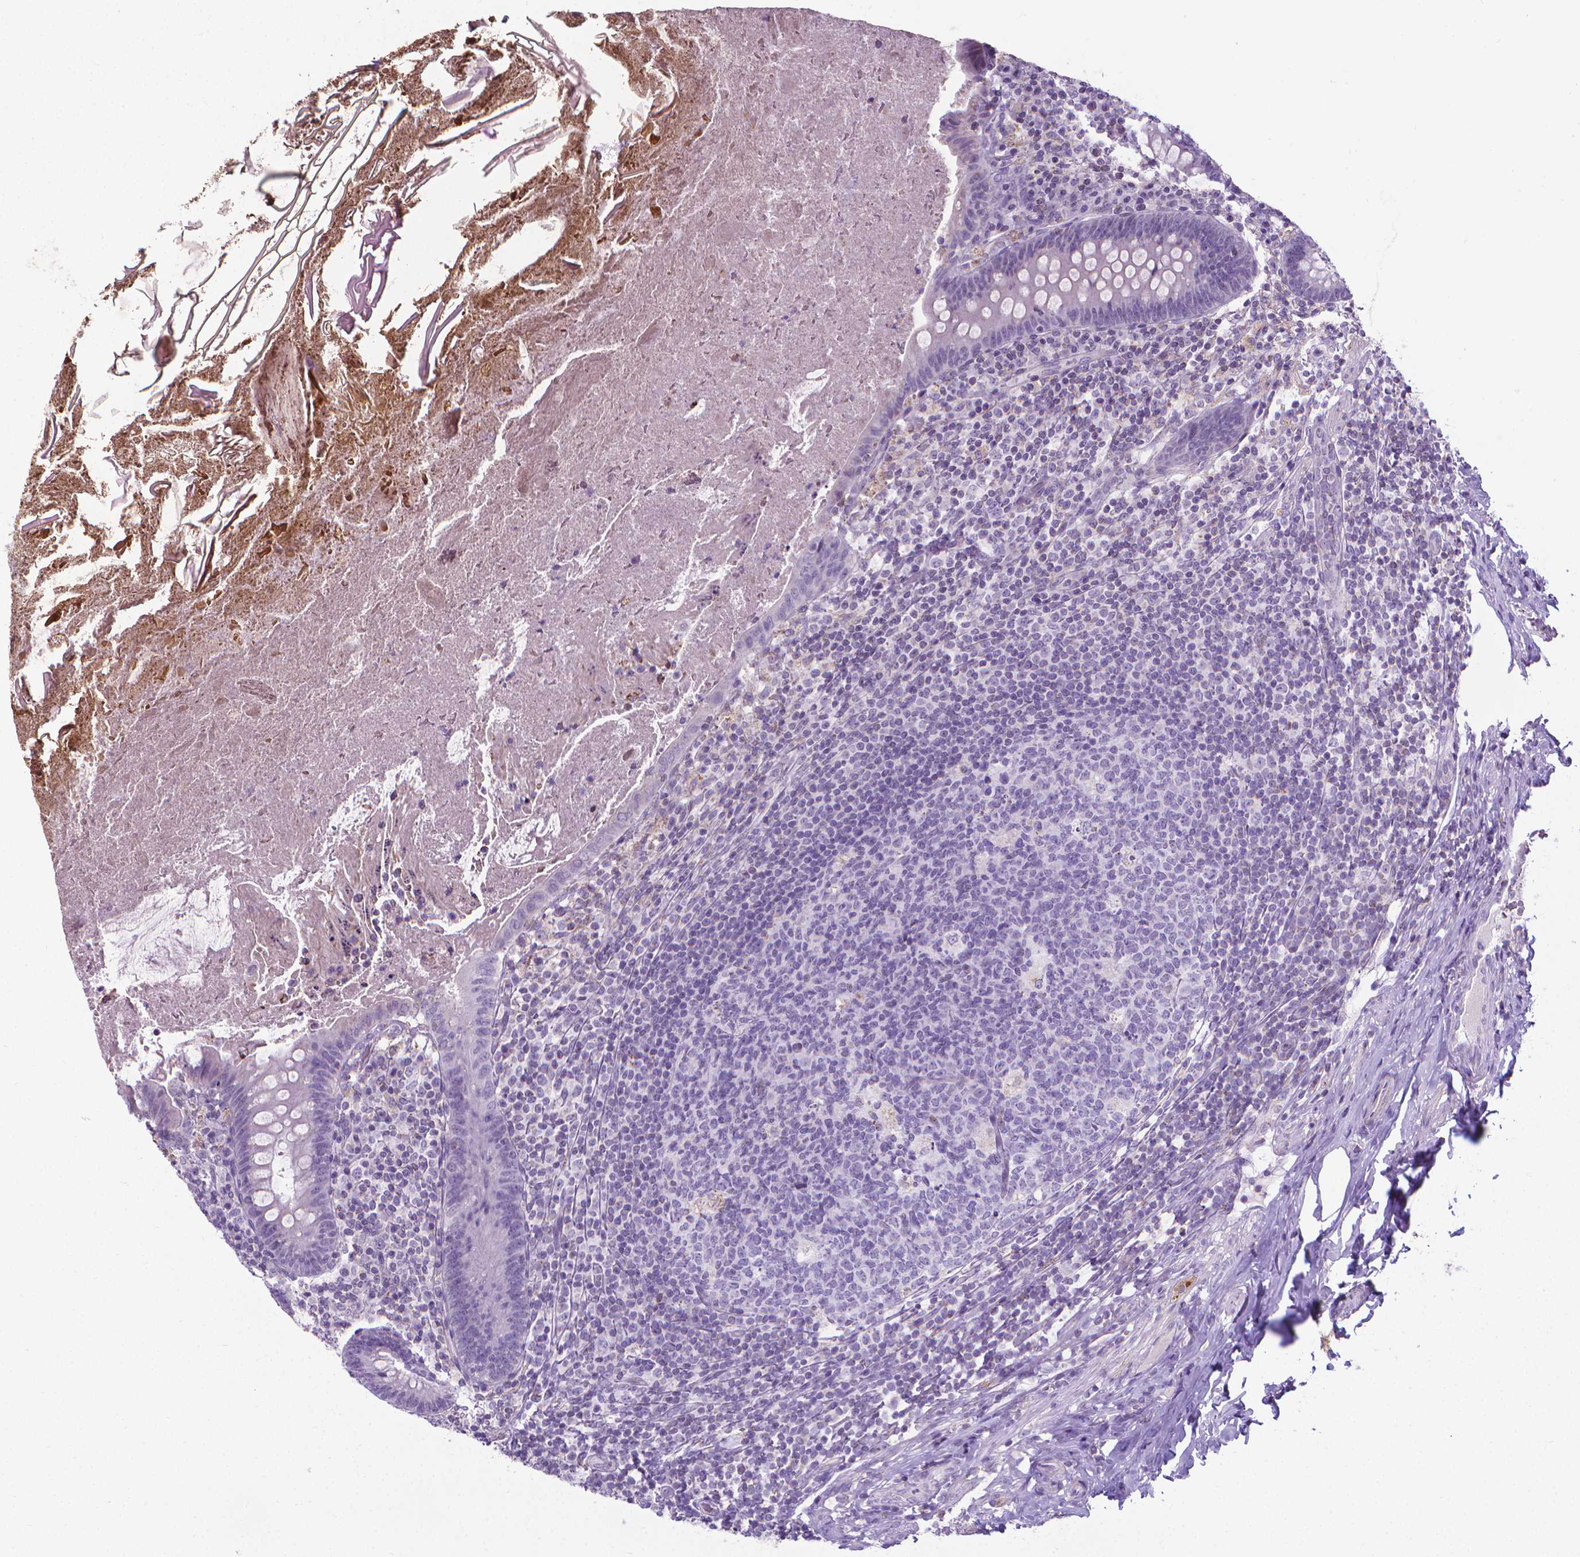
{"staining": {"intensity": "negative", "quantity": "none", "location": "none"}, "tissue": "appendix", "cell_type": "Glandular cells", "image_type": "normal", "snomed": [{"axis": "morphology", "description": "Normal tissue, NOS"}, {"axis": "topography", "description": "Appendix"}], "caption": "The histopathology image reveals no staining of glandular cells in unremarkable appendix.", "gene": "POU3F3", "patient": {"sex": "male", "age": 47}}